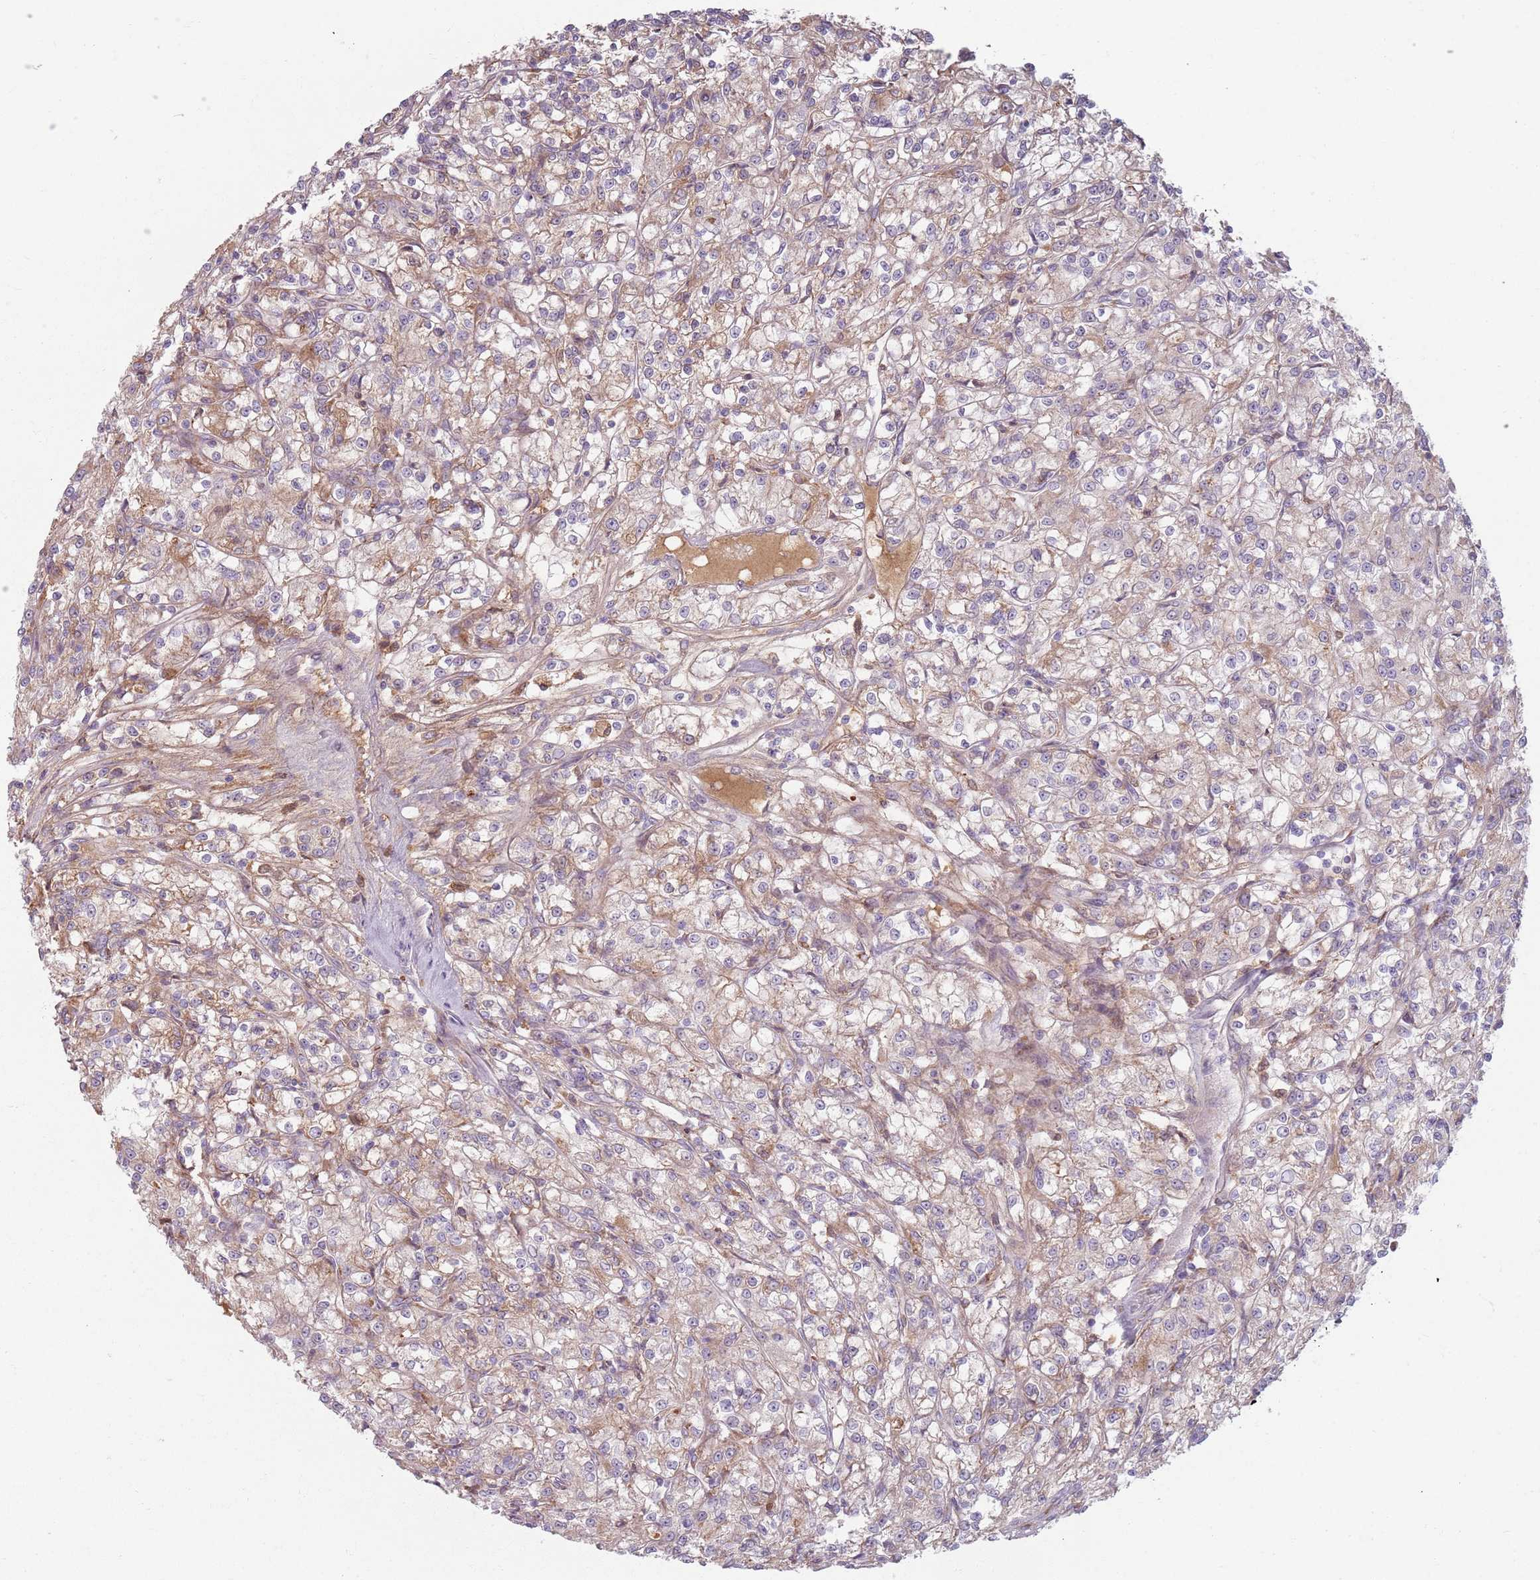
{"staining": {"intensity": "weak", "quantity": "25%-75%", "location": "cytoplasmic/membranous"}, "tissue": "renal cancer", "cell_type": "Tumor cells", "image_type": "cancer", "snomed": [{"axis": "morphology", "description": "Adenocarcinoma, NOS"}, {"axis": "topography", "description": "Kidney"}], "caption": "Renal cancer tissue displays weak cytoplasmic/membranous staining in about 25%-75% of tumor cells", "gene": "COLGALT1", "patient": {"sex": "female", "age": 59}}